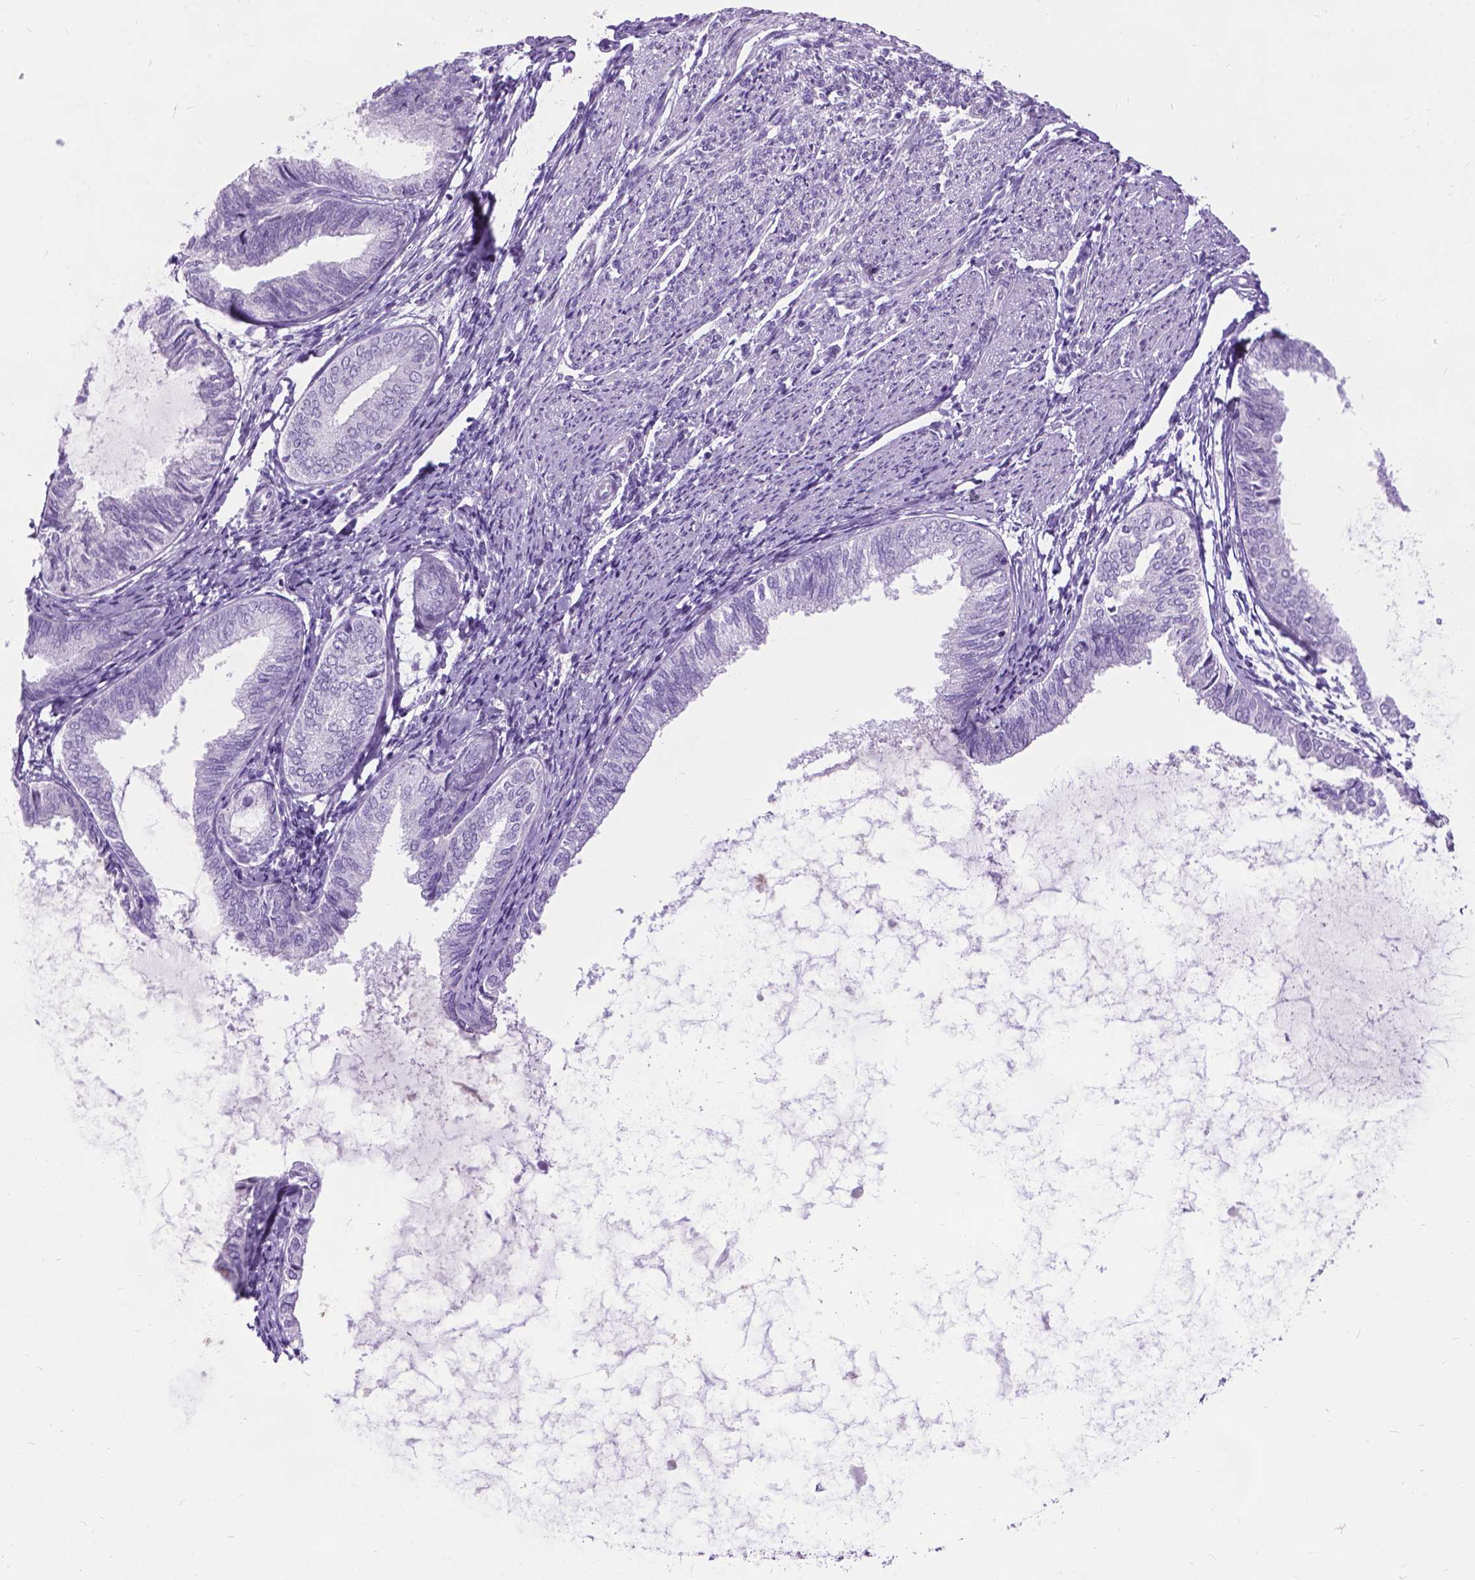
{"staining": {"intensity": "negative", "quantity": "none", "location": "none"}, "tissue": "endometrial cancer", "cell_type": "Tumor cells", "image_type": "cancer", "snomed": [{"axis": "morphology", "description": "Adenocarcinoma, NOS"}, {"axis": "topography", "description": "Endometrium"}], "caption": "Immunohistochemistry (IHC) of endometrial cancer (adenocarcinoma) reveals no staining in tumor cells.", "gene": "PROB1", "patient": {"sex": "female", "age": 68}}